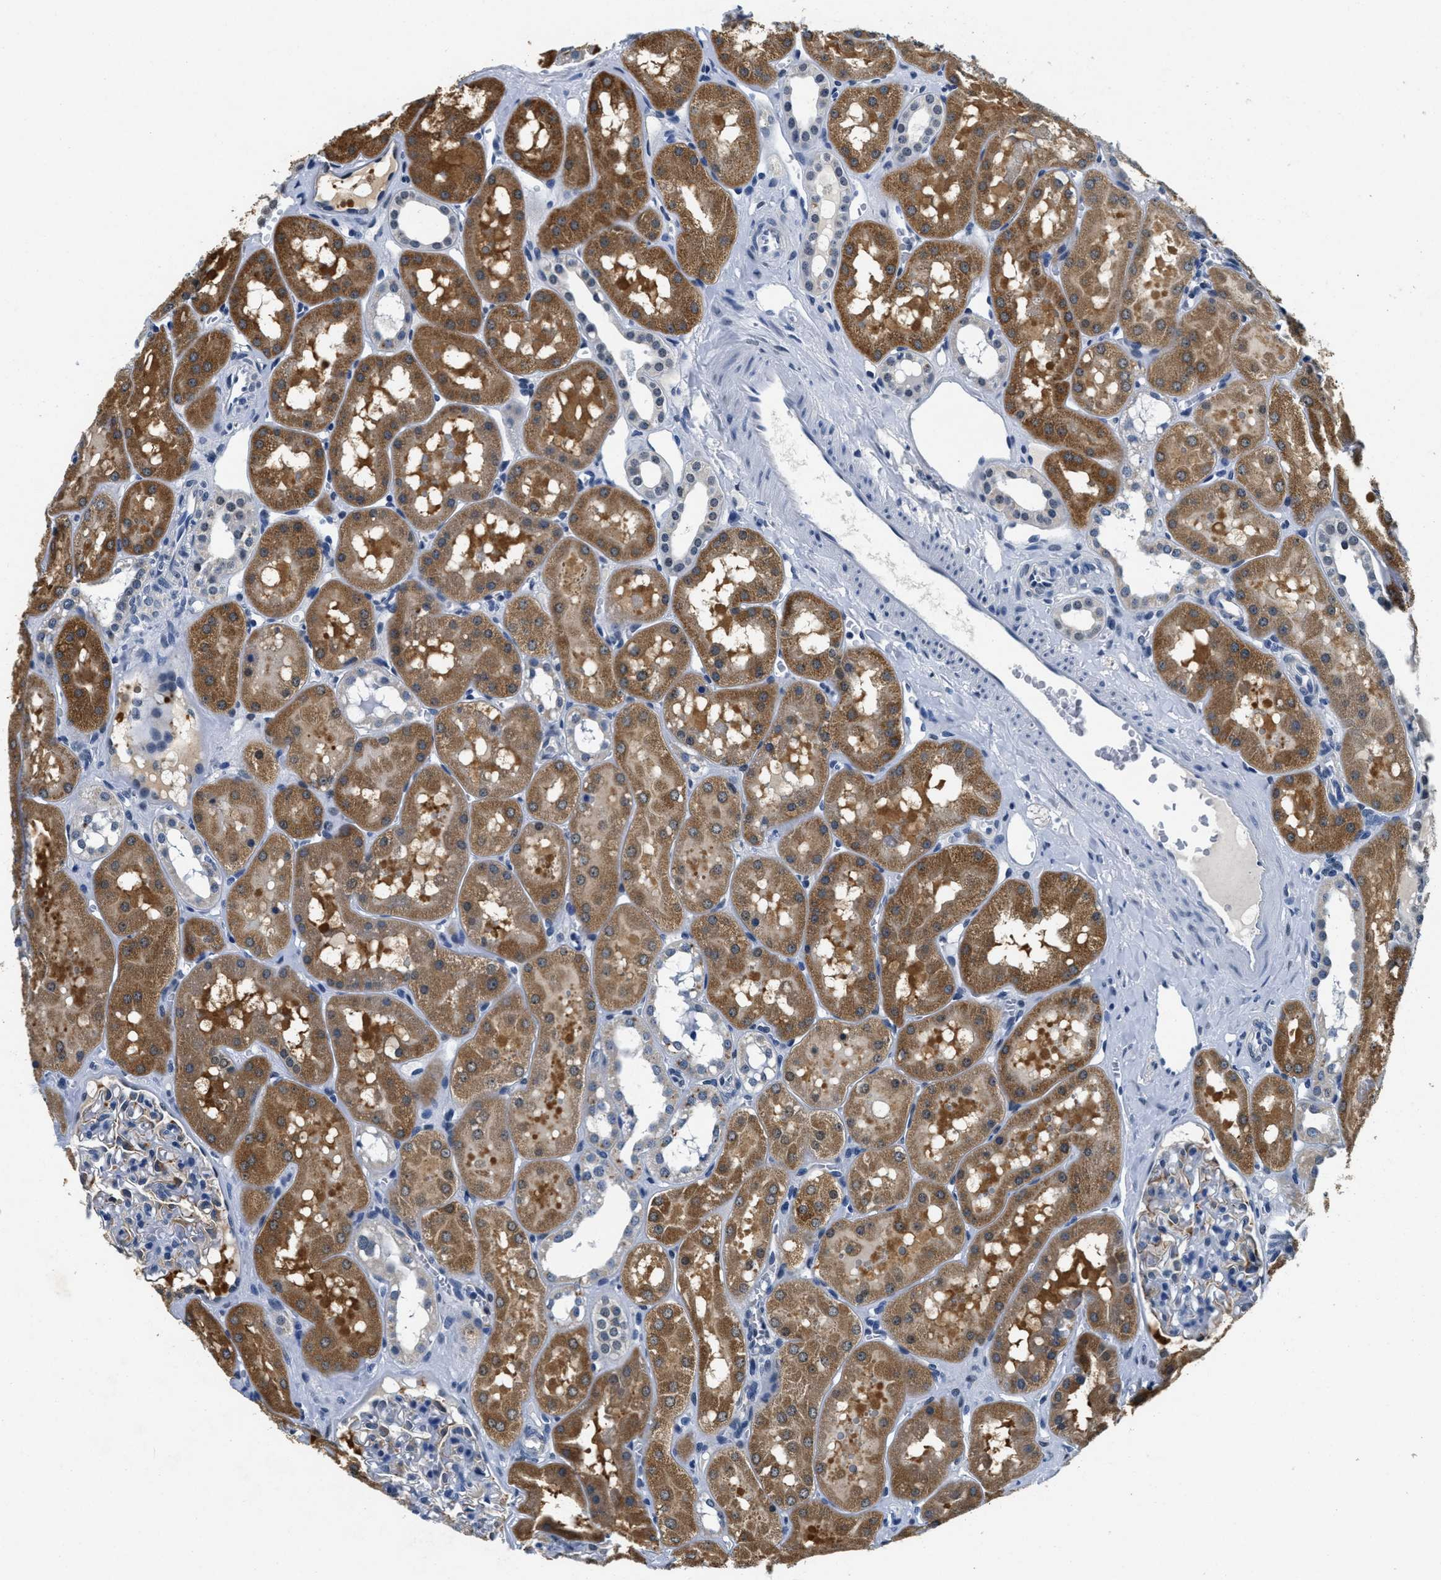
{"staining": {"intensity": "moderate", "quantity": "<25%", "location": "cytoplasmic/membranous"}, "tissue": "kidney", "cell_type": "Cells in glomeruli", "image_type": "normal", "snomed": [{"axis": "morphology", "description": "Normal tissue, NOS"}, {"axis": "topography", "description": "Kidney"}, {"axis": "topography", "description": "Urinary bladder"}], "caption": "Moderate cytoplasmic/membranous protein expression is seen in about <25% of cells in glomeruli in kidney. (Brightfield microscopy of DAB IHC at high magnification).", "gene": "HS3ST2", "patient": {"sex": "male", "age": 16}}